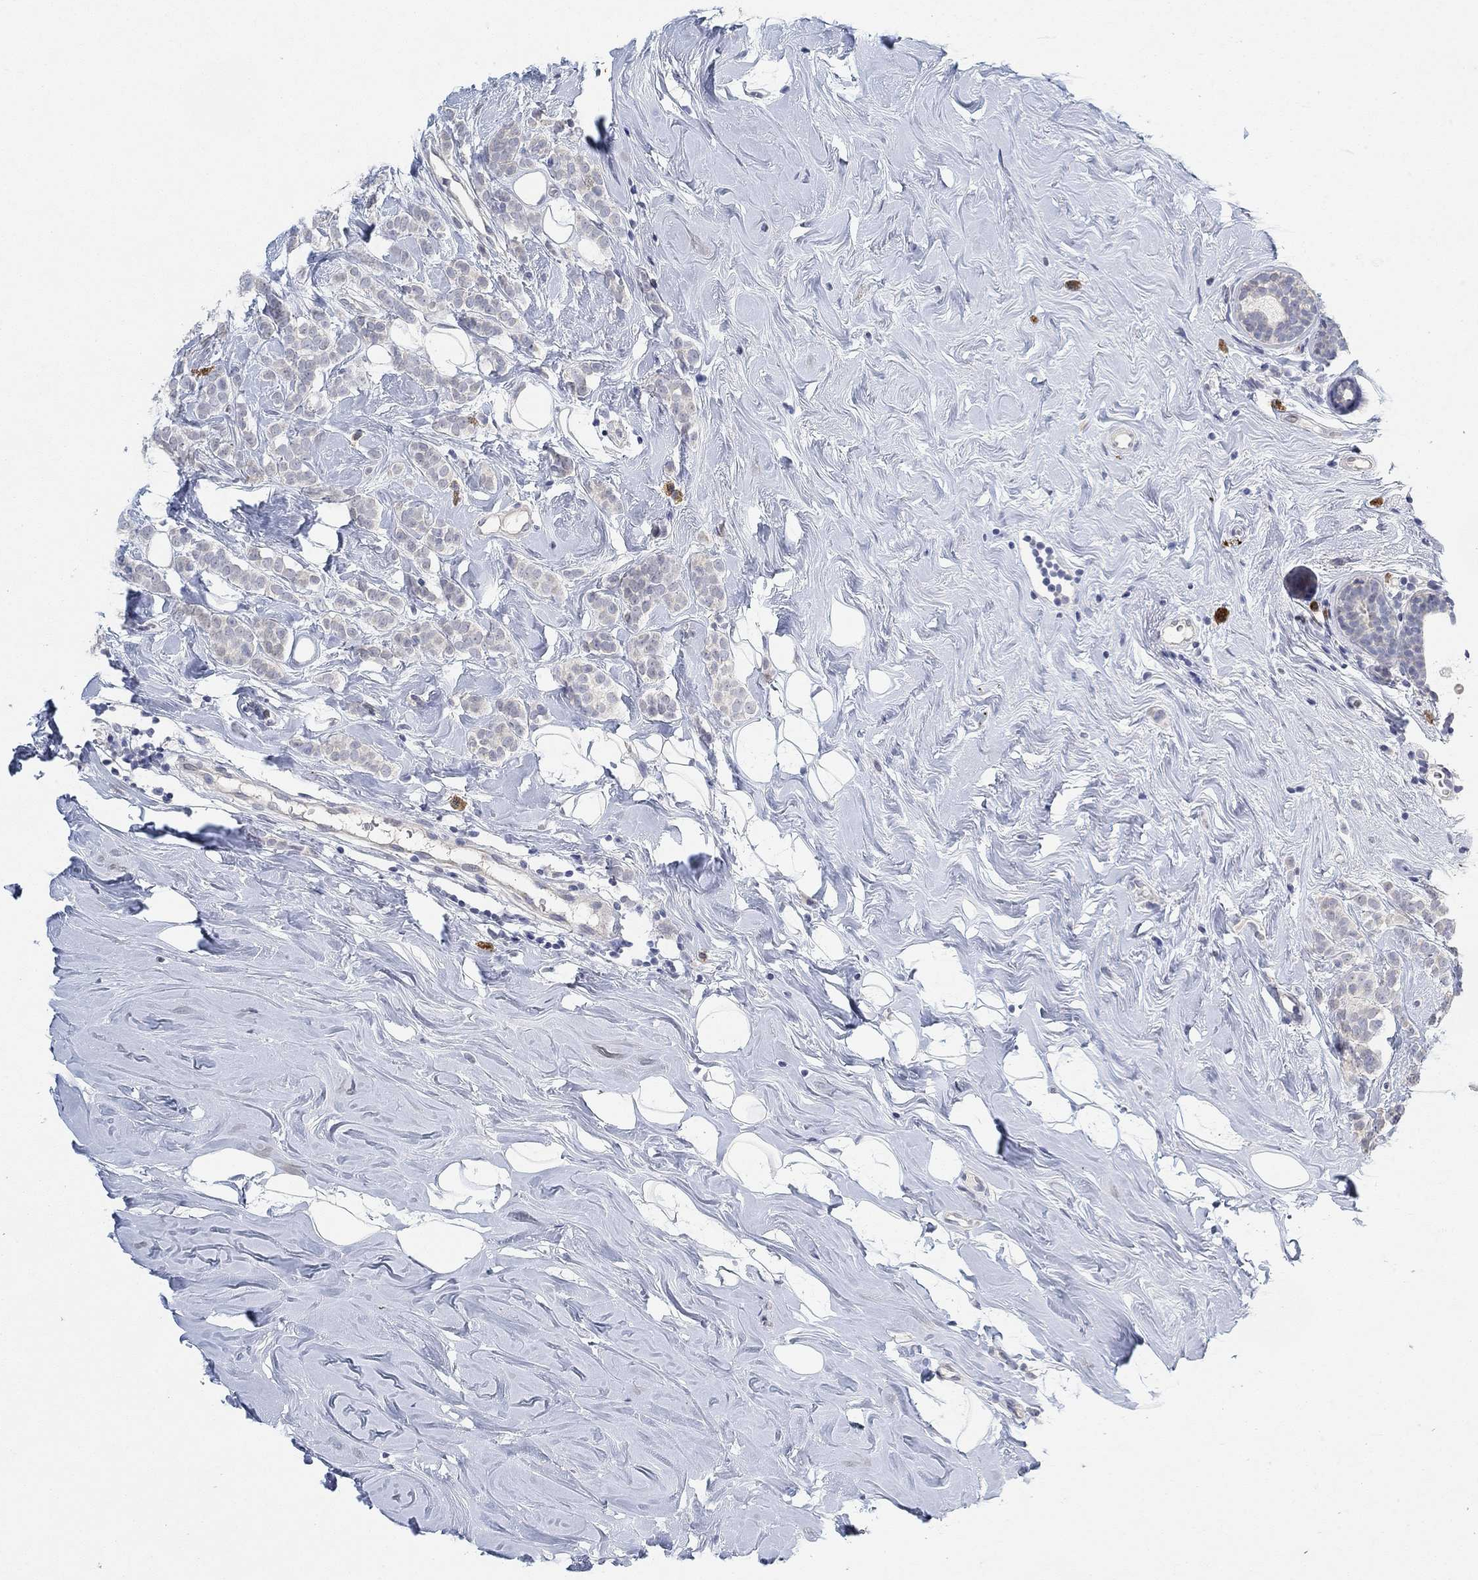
{"staining": {"intensity": "negative", "quantity": "none", "location": "none"}, "tissue": "breast cancer", "cell_type": "Tumor cells", "image_type": "cancer", "snomed": [{"axis": "morphology", "description": "Lobular carcinoma"}, {"axis": "topography", "description": "Breast"}], "caption": "High power microscopy photomicrograph of an immunohistochemistry (IHC) histopathology image of lobular carcinoma (breast), revealing no significant staining in tumor cells.", "gene": "VAT1L", "patient": {"sex": "female", "age": 49}}